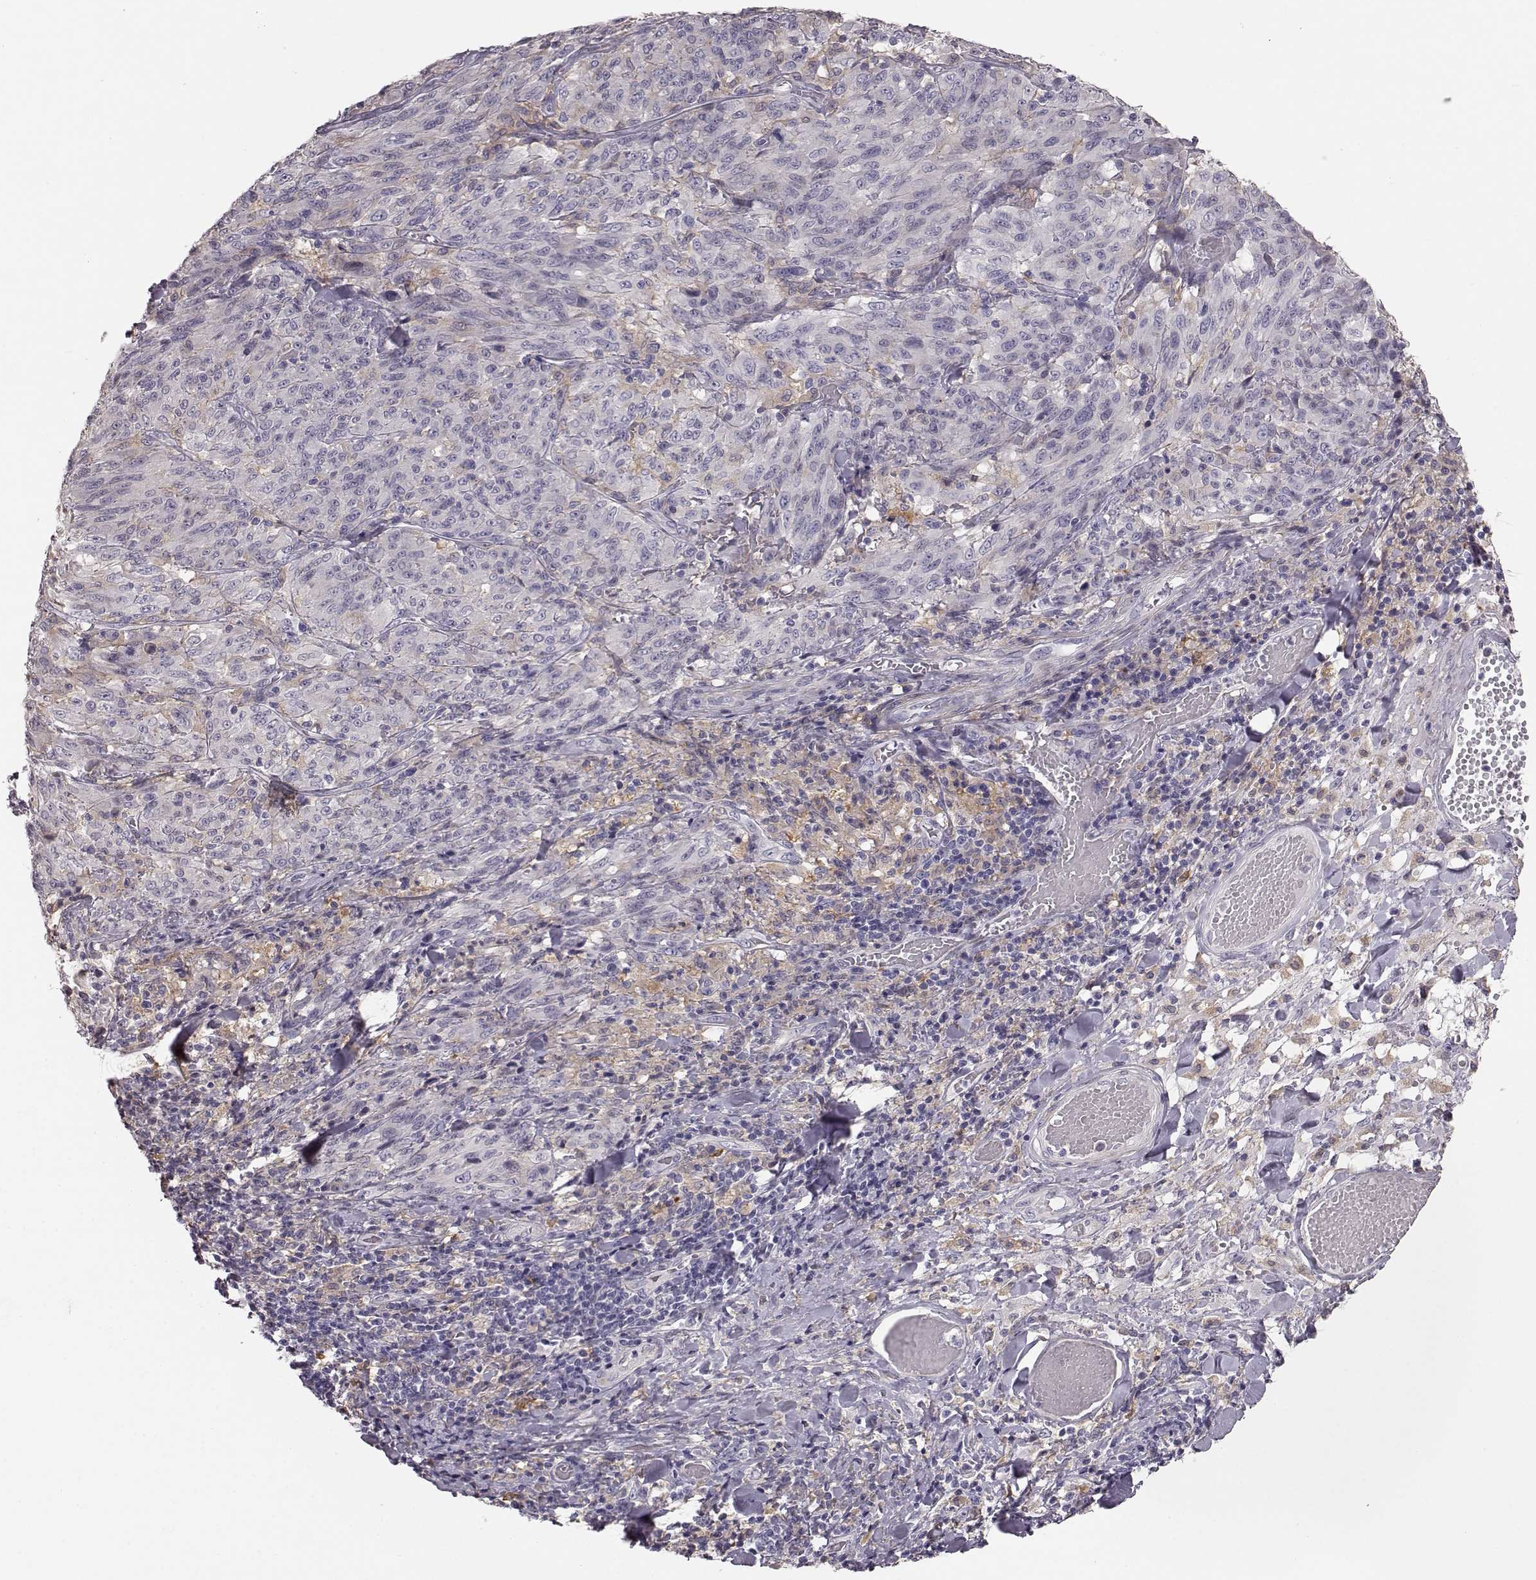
{"staining": {"intensity": "weak", "quantity": "<25%", "location": "cytoplasmic/membranous"}, "tissue": "melanoma", "cell_type": "Tumor cells", "image_type": "cancer", "snomed": [{"axis": "morphology", "description": "Malignant melanoma, NOS"}, {"axis": "topography", "description": "Skin"}], "caption": "DAB (3,3'-diaminobenzidine) immunohistochemical staining of human malignant melanoma exhibits no significant staining in tumor cells.", "gene": "GPR50", "patient": {"sex": "female", "age": 91}}